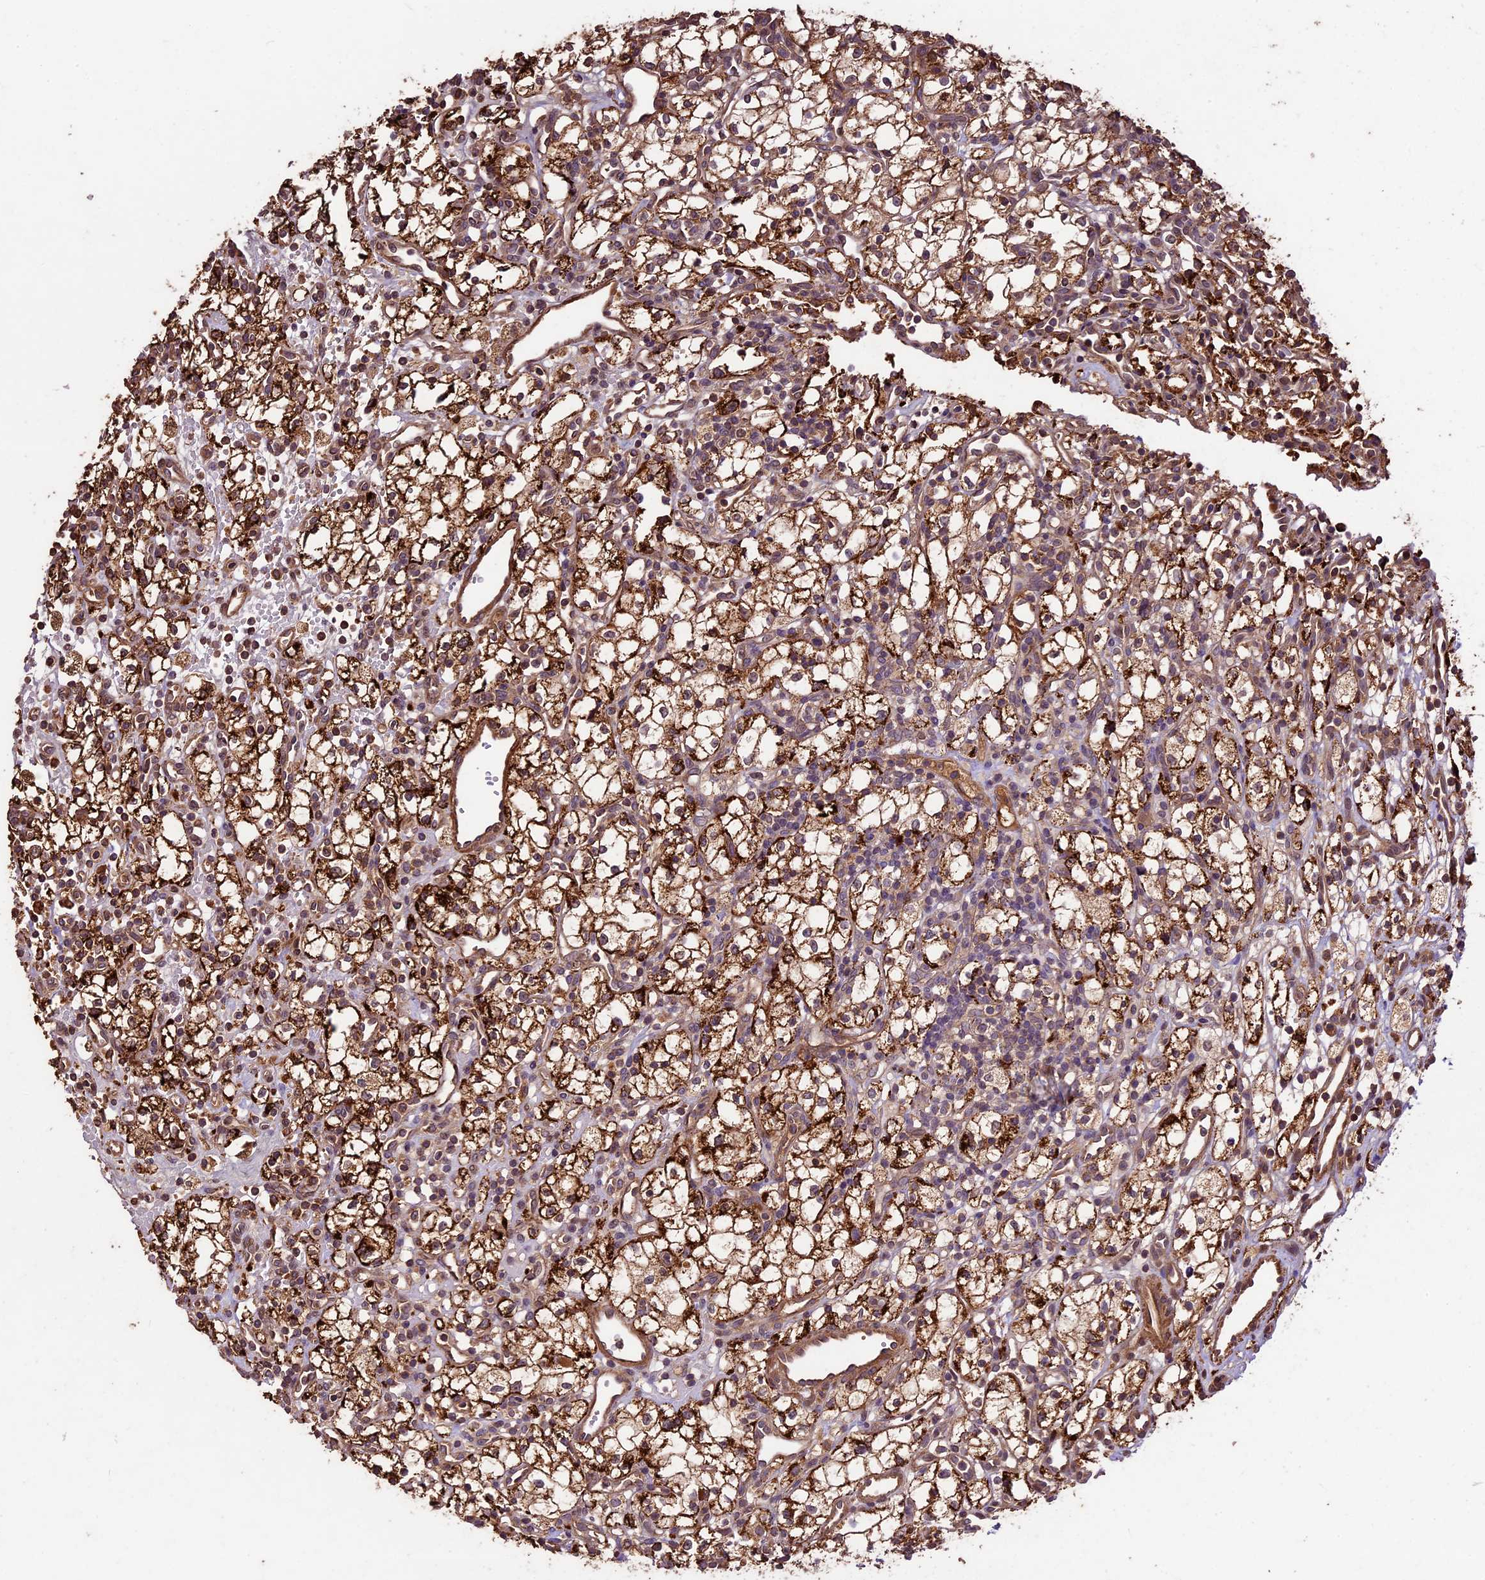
{"staining": {"intensity": "strong", "quantity": ">75%", "location": "cytoplasmic/membranous"}, "tissue": "renal cancer", "cell_type": "Tumor cells", "image_type": "cancer", "snomed": [{"axis": "morphology", "description": "Adenocarcinoma, NOS"}, {"axis": "topography", "description": "Kidney"}], "caption": "A brown stain shows strong cytoplasmic/membranous staining of a protein in adenocarcinoma (renal) tumor cells. (brown staining indicates protein expression, while blue staining denotes nuclei).", "gene": "CRLF1", "patient": {"sex": "male", "age": 59}}